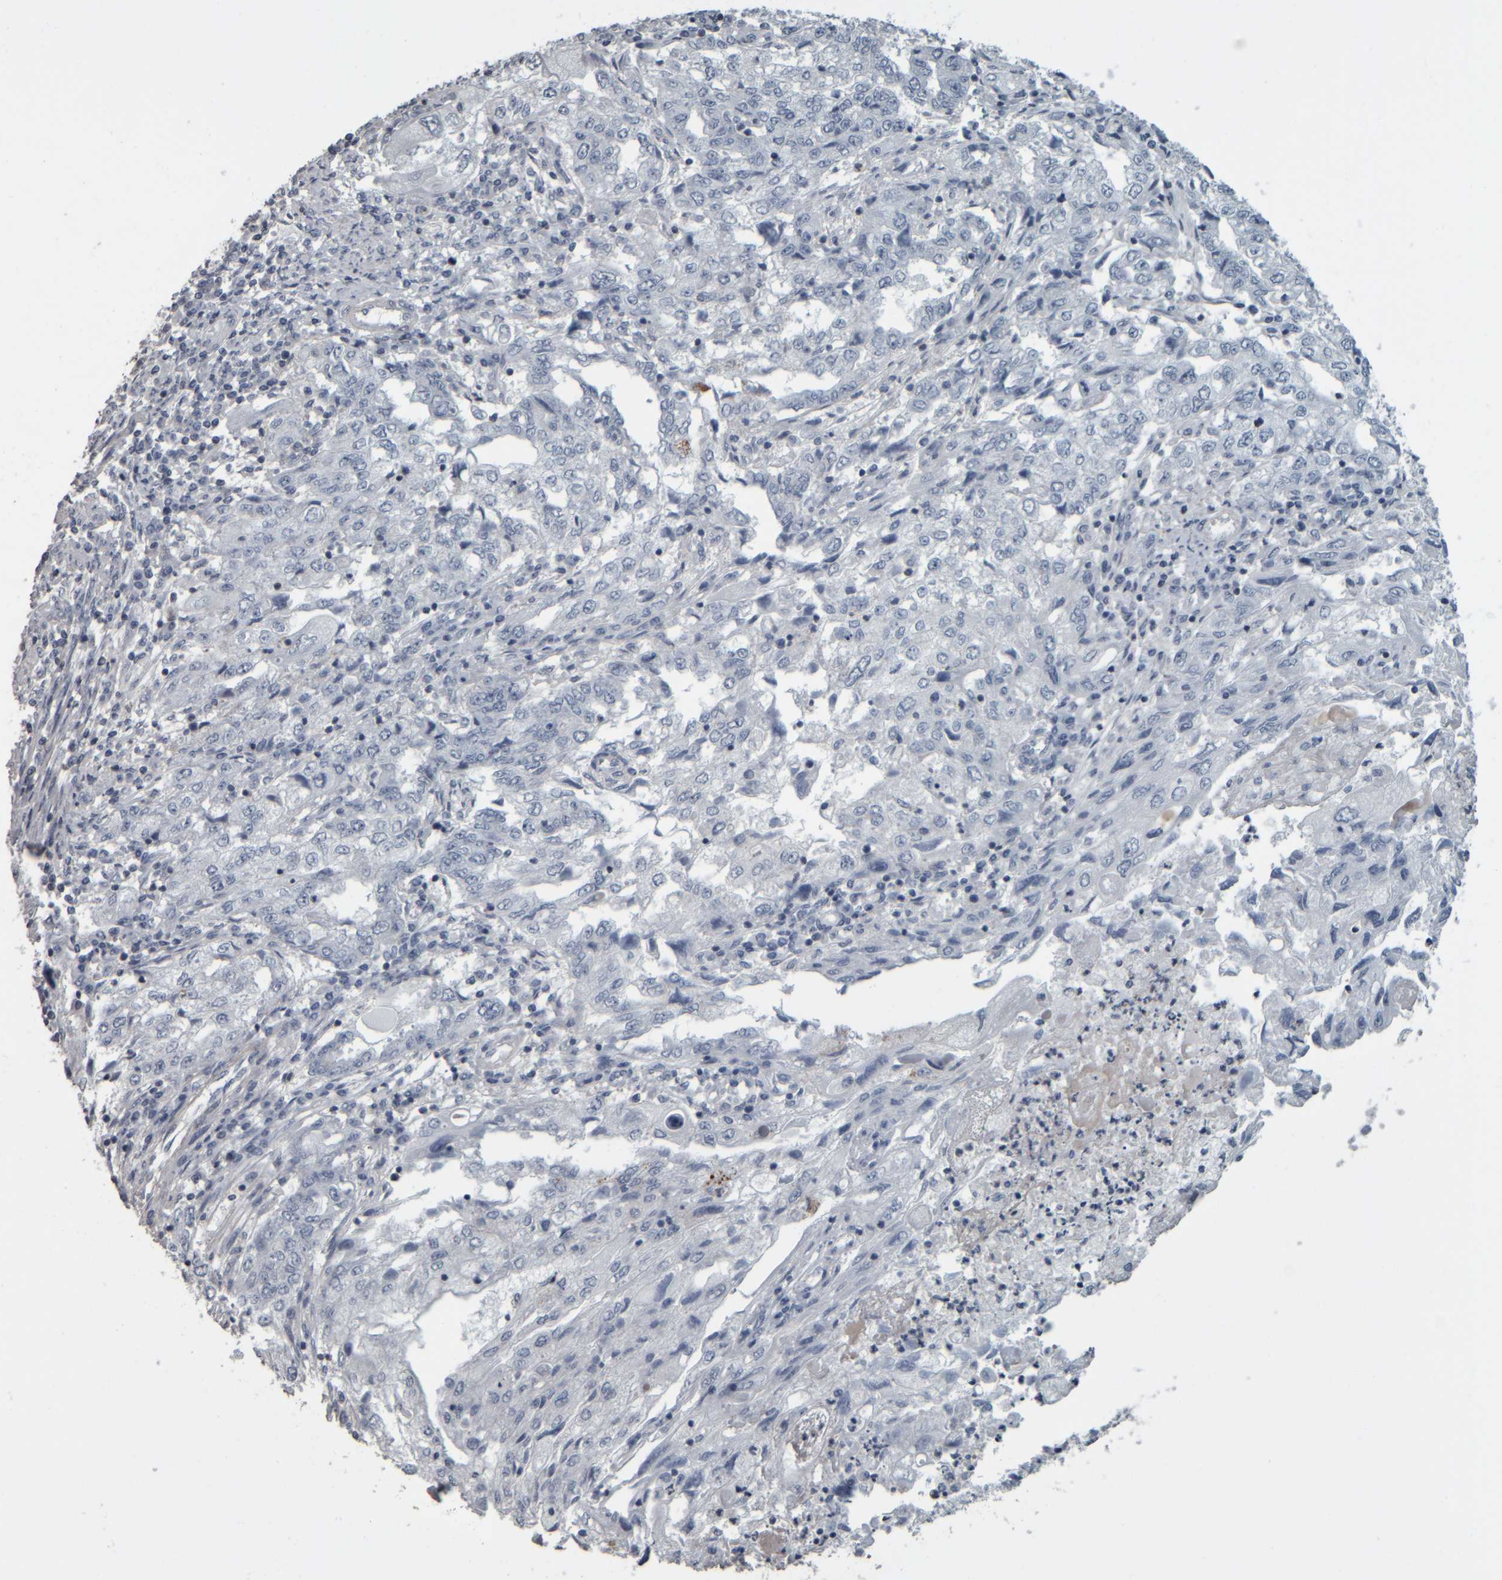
{"staining": {"intensity": "negative", "quantity": "none", "location": "none"}, "tissue": "endometrial cancer", "cell_type": "Tumor cells", "image_type": "cancer", "snomed": [{"axis": "morphology", "description": "Adenocarcinoma, NOS"}, {"axis": "topography", "description": "Endometrium"}], "caption": "This is a histopathology image of immunohistochemistry (IHC) staining of adenocarcinoma (endometrial), which shows no positivity in tumor cells.", "gene": "CAVIN4", "patient": {"sex": "female", "age": 49}}